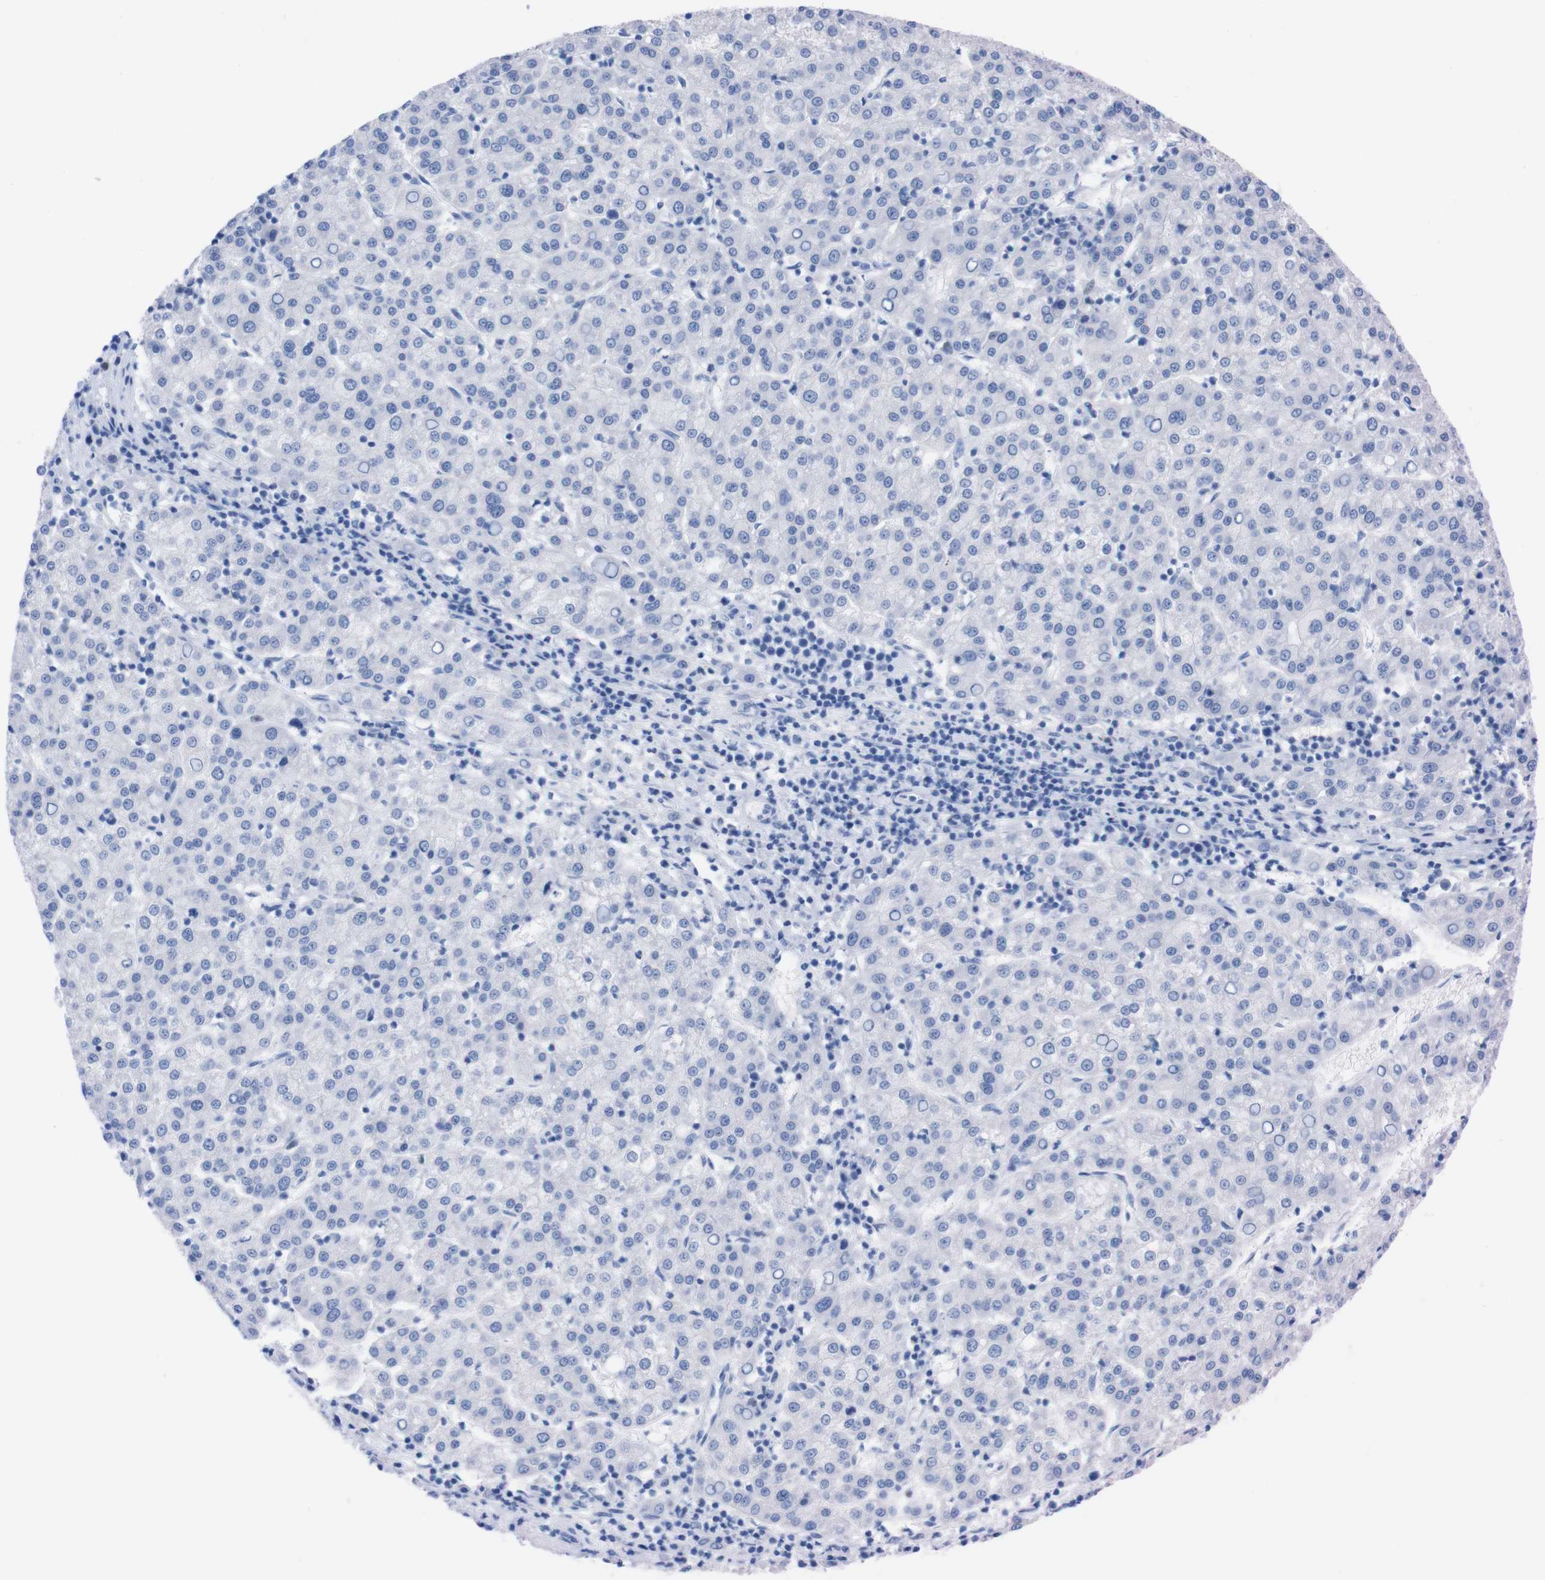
{"staining": {"intensity": "negative", "quantity": "none", "location": "none"}, "tissue": "liver cancer", "cell_type": "Tumor cells", "image_type": "cancer", "snomed": [{"axis": "morphology", "description": "Carcinoma, Hepatocellular, NOS"}, {"axis": "topography", "description": "Liver"}], "caption": "The micrograph reveals no staining of tumor cells in hepatocellular carcinoma (liver).", "gene": "P2RY12", "patient": {"sex": "female", "age": 58}}